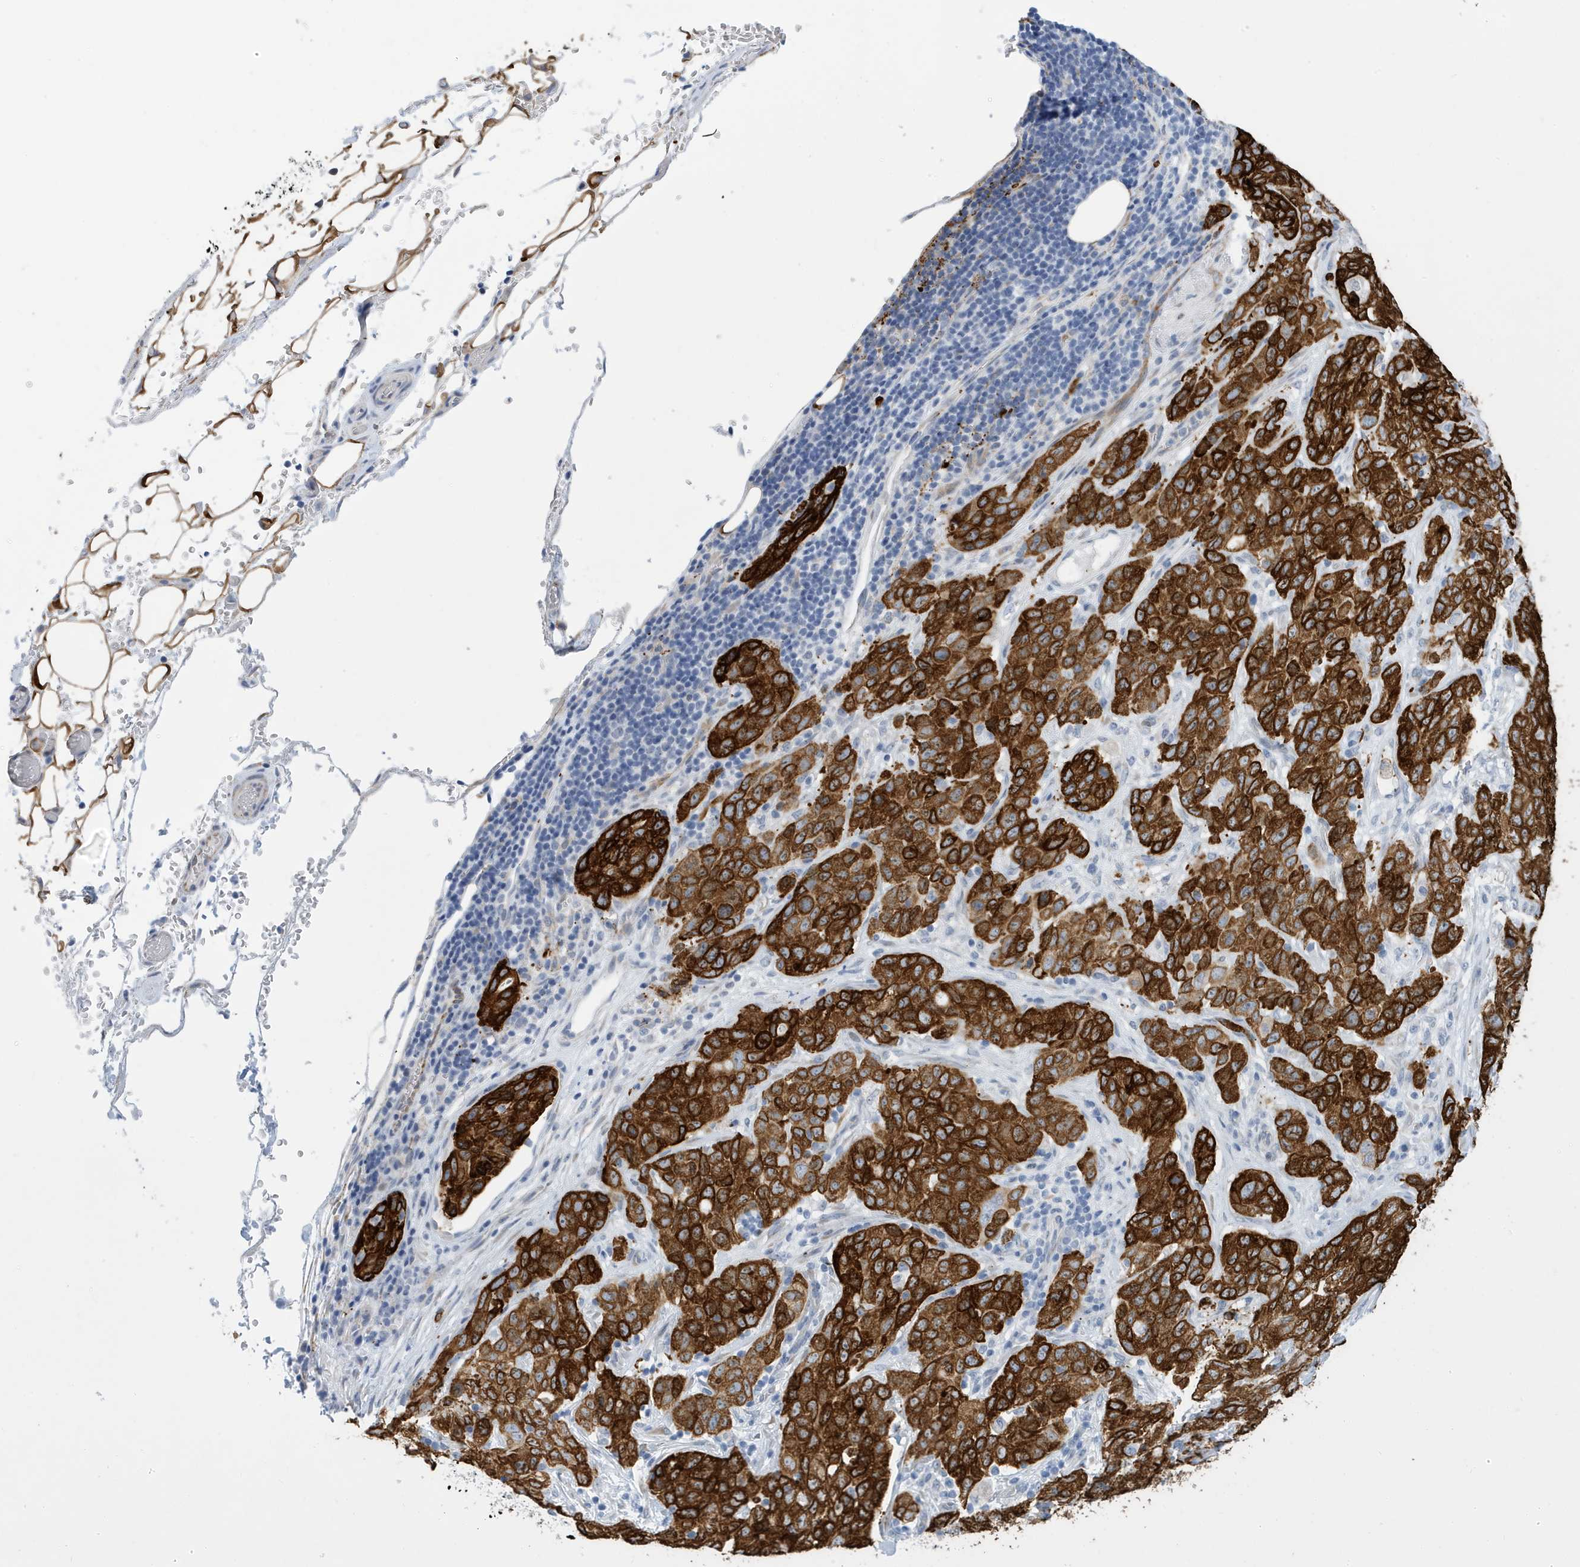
{"staining": {"intensity": "strong", "quantity": ">75%", "location": "cytoplasmic/membranous"}, "tissue": "stomach cancer", "cell_type": "Tumor cells", "image_type": "cancer", "snomed": [{"axis": "morphology", "description": "Normal tissue, NOS"}, {"axis": "morphology", "description": "Adenocarcinoma, NOS"}, {"axis": "topography", "description": "Lymph node"}, {"axis": "topography", "description": "Stomach"}], "caption": "Protein expression analysis of human stomach cancer reveals strong cytoplasmic/membranous positivity in approximately >75% of tumor cells.", "gene": "SEMA3F", "patient": {"sex": "male", "age": 48}}